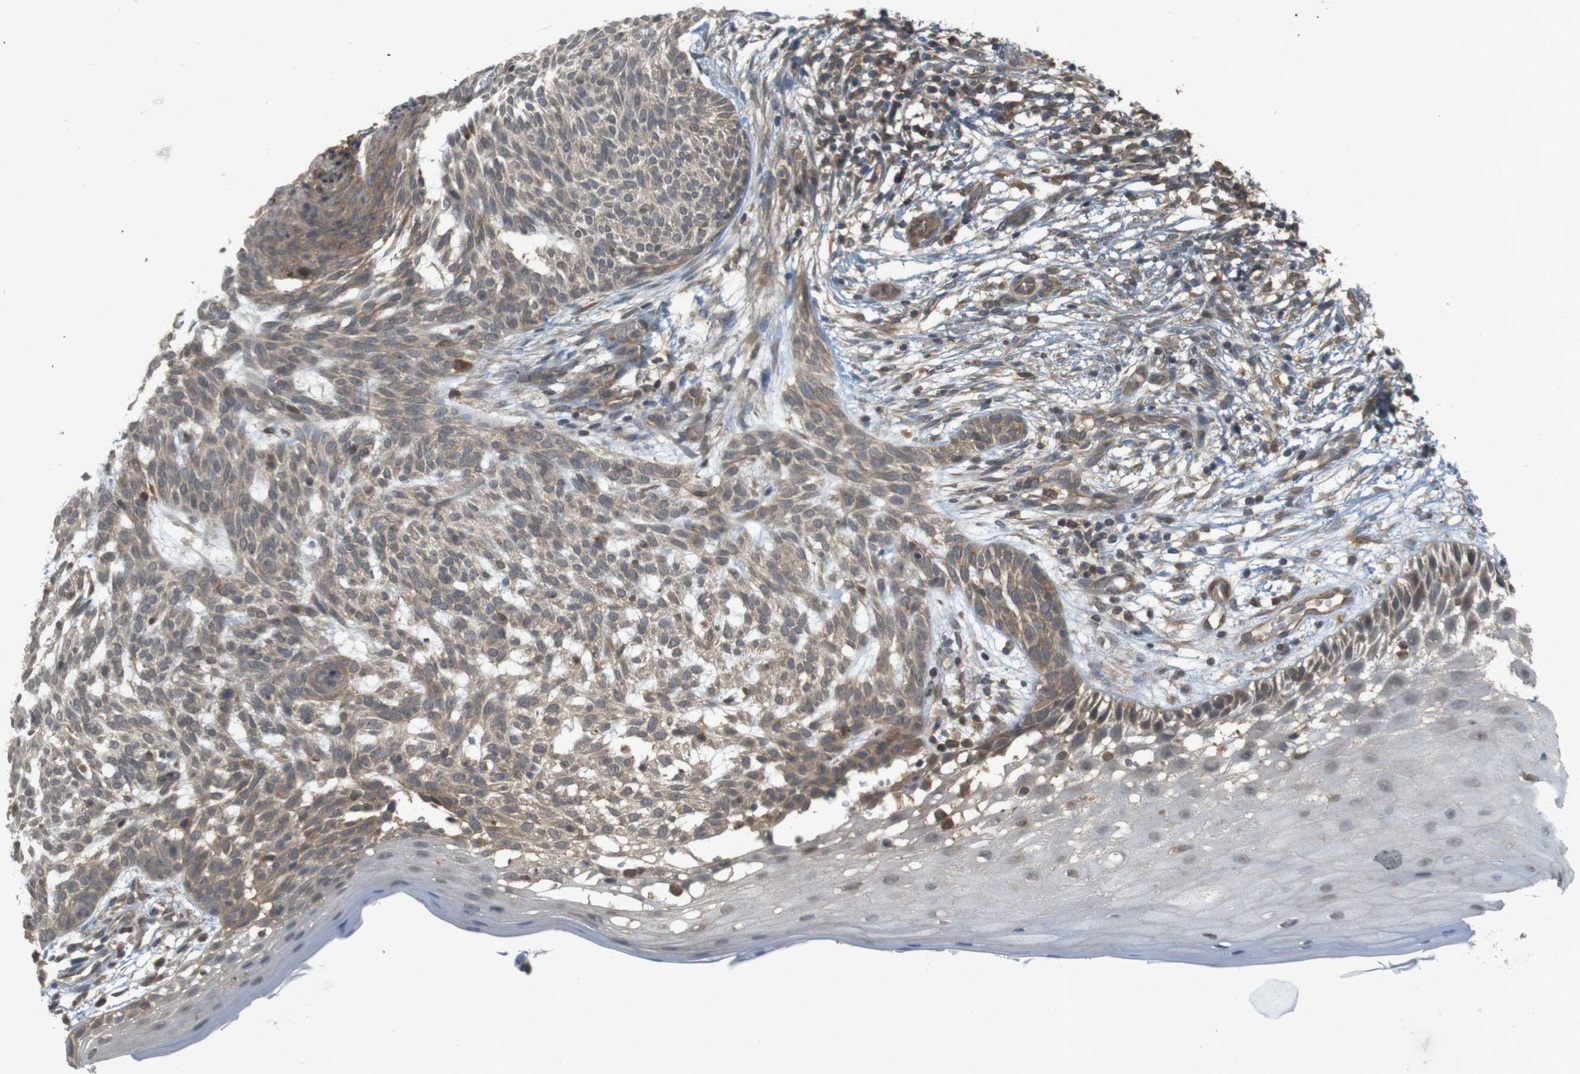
{"staining": {"intensity": "moderate", "quantity": ">75%", "location": "cytoplasmic/membranous"}, "tissue": "skin cancer", "cell_type": "Tumor cells", "image_type": "cancer", "snomed": [{"axis": "morphology", "description": "Basal cell carcinoma"}, {"axis": "topography", "description": "Skin"}], "caption": "A photomicrograph of skin cancer (basal cell carcinoma) stained for a protein demonstrates moderate cytoplasmic/membranous brown staining in tumor cells.", "gene": "RNF130", "patient": {"sex": "female", "age": 59}}